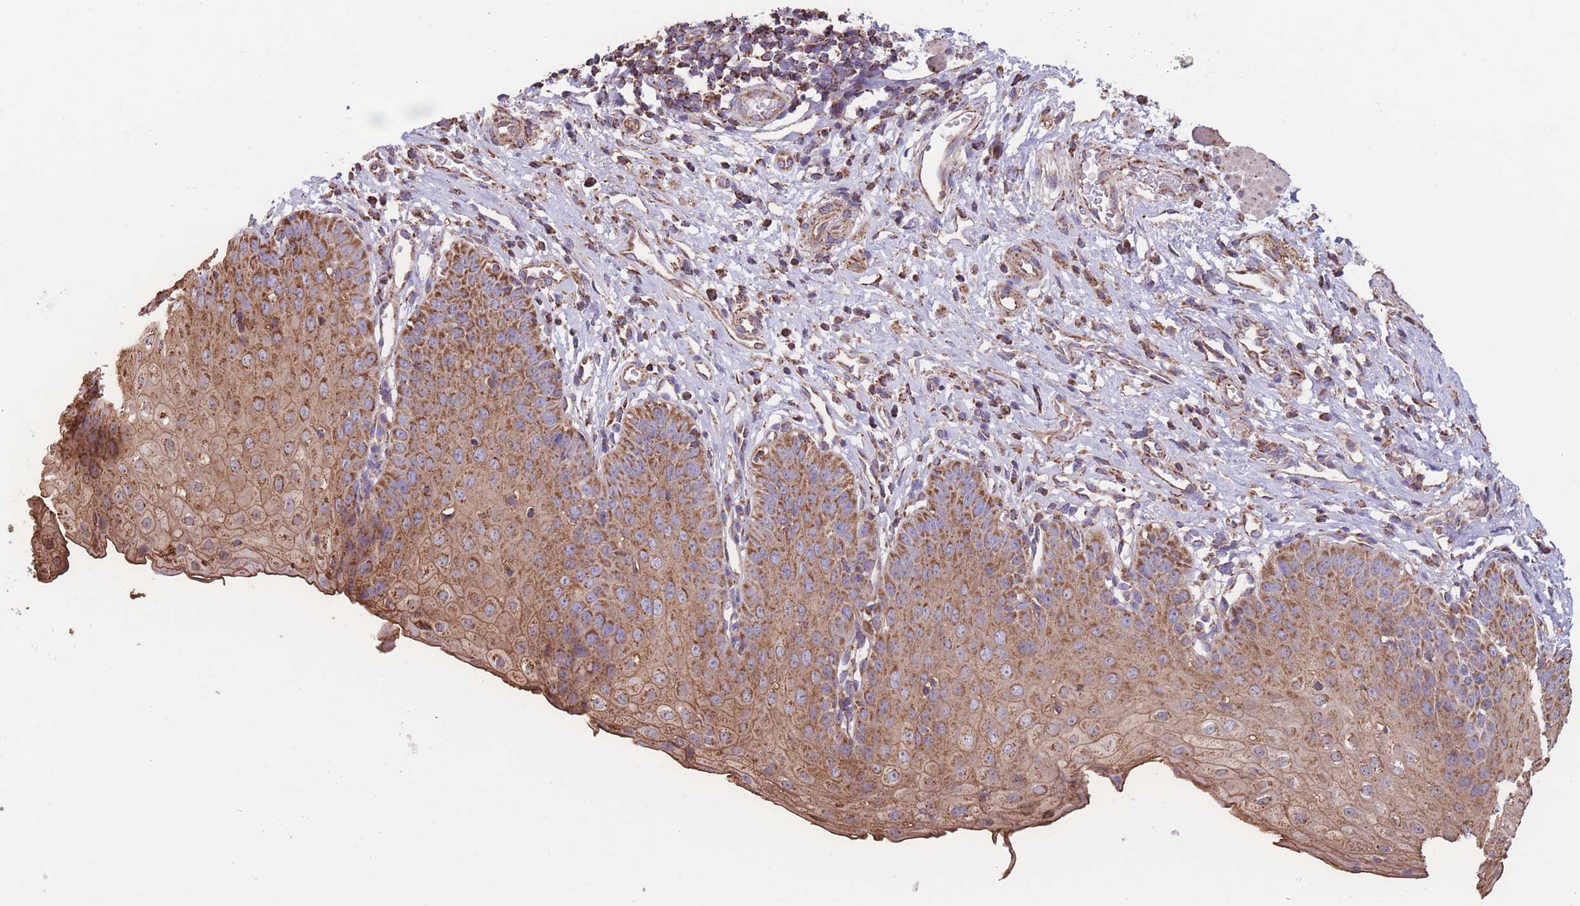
{"staining": {"intensity": "moderate", "quantity": ">75%", "location": "cytoplasmic/membranous"}, "tissue": "esophagus", "cell_type": "Squamous epithelial cells", "image_type": "normal", "snomed": [{"axis": "morphology", "description": "Normal tissue, NOS"}, {"axis": "topography", "description": "Esophagus"}], "caption": "This image exhibits immunohistochemistry (IHC) staining of unremarkable esophagus, with medium moderate cytoplasmic/membranous staining in about >75% of squamous epithelial cells.", "gene": "FKBP8", "patient": {"sex": "male", "age": 71}}